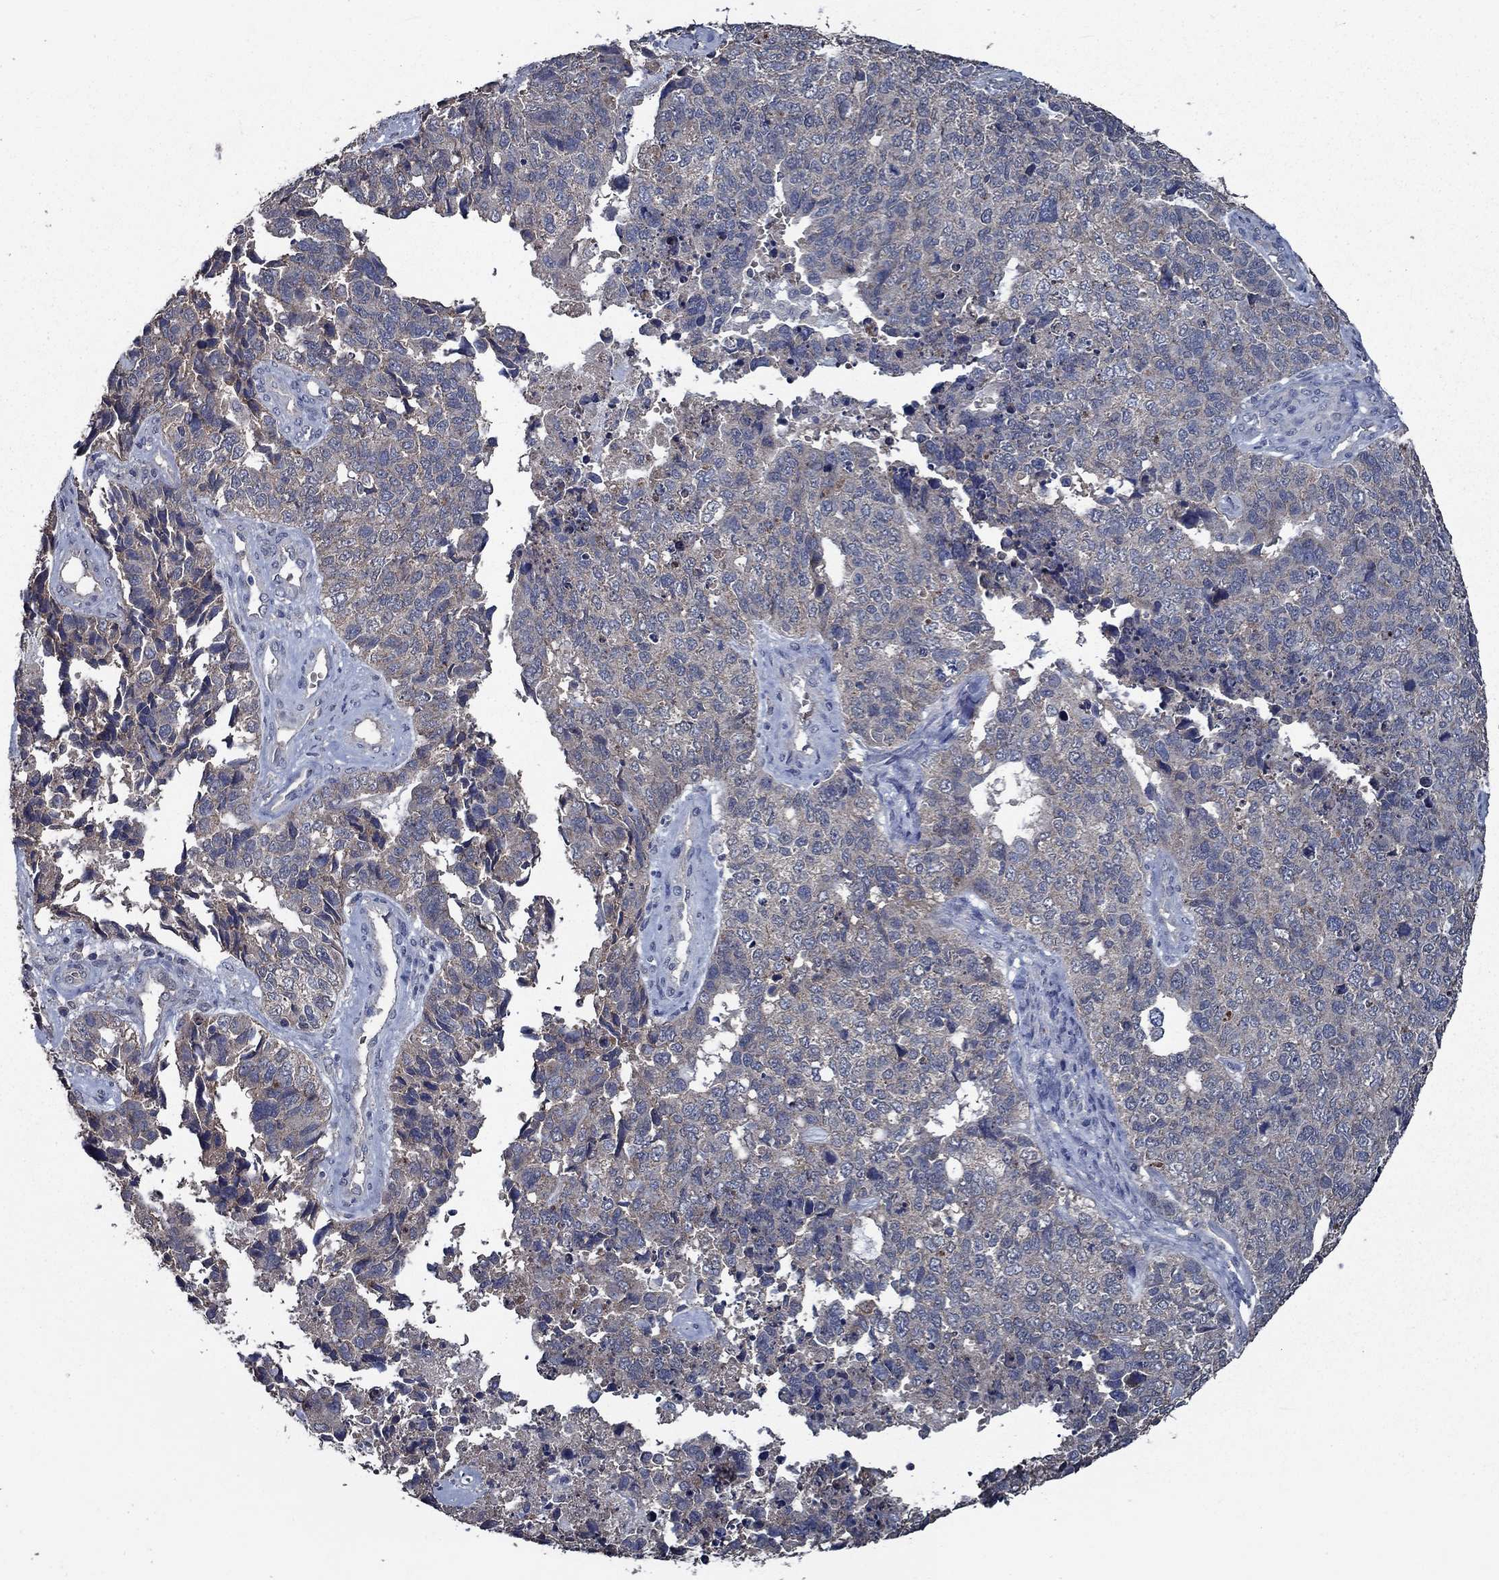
{"staining": {"intensity": "weak", "quantity": "<25%", "location": "cytoplasmic/membranous"}, "tissue": "cervical cancer", "cell_type": "Tumor cells", "image_type": "cancer", "snomed": [{"axis": "morphology", "description": "Squamous cell carcinoma, NOS"}, {"axis": "topography", "description": "Cervix"}], "caption": "Cervical cancer was stained to show a protein in brown. There is no significant staining in tumor cells.", "gene": "SLC44A1", "patient": {"sex": "female", "age": 63}}